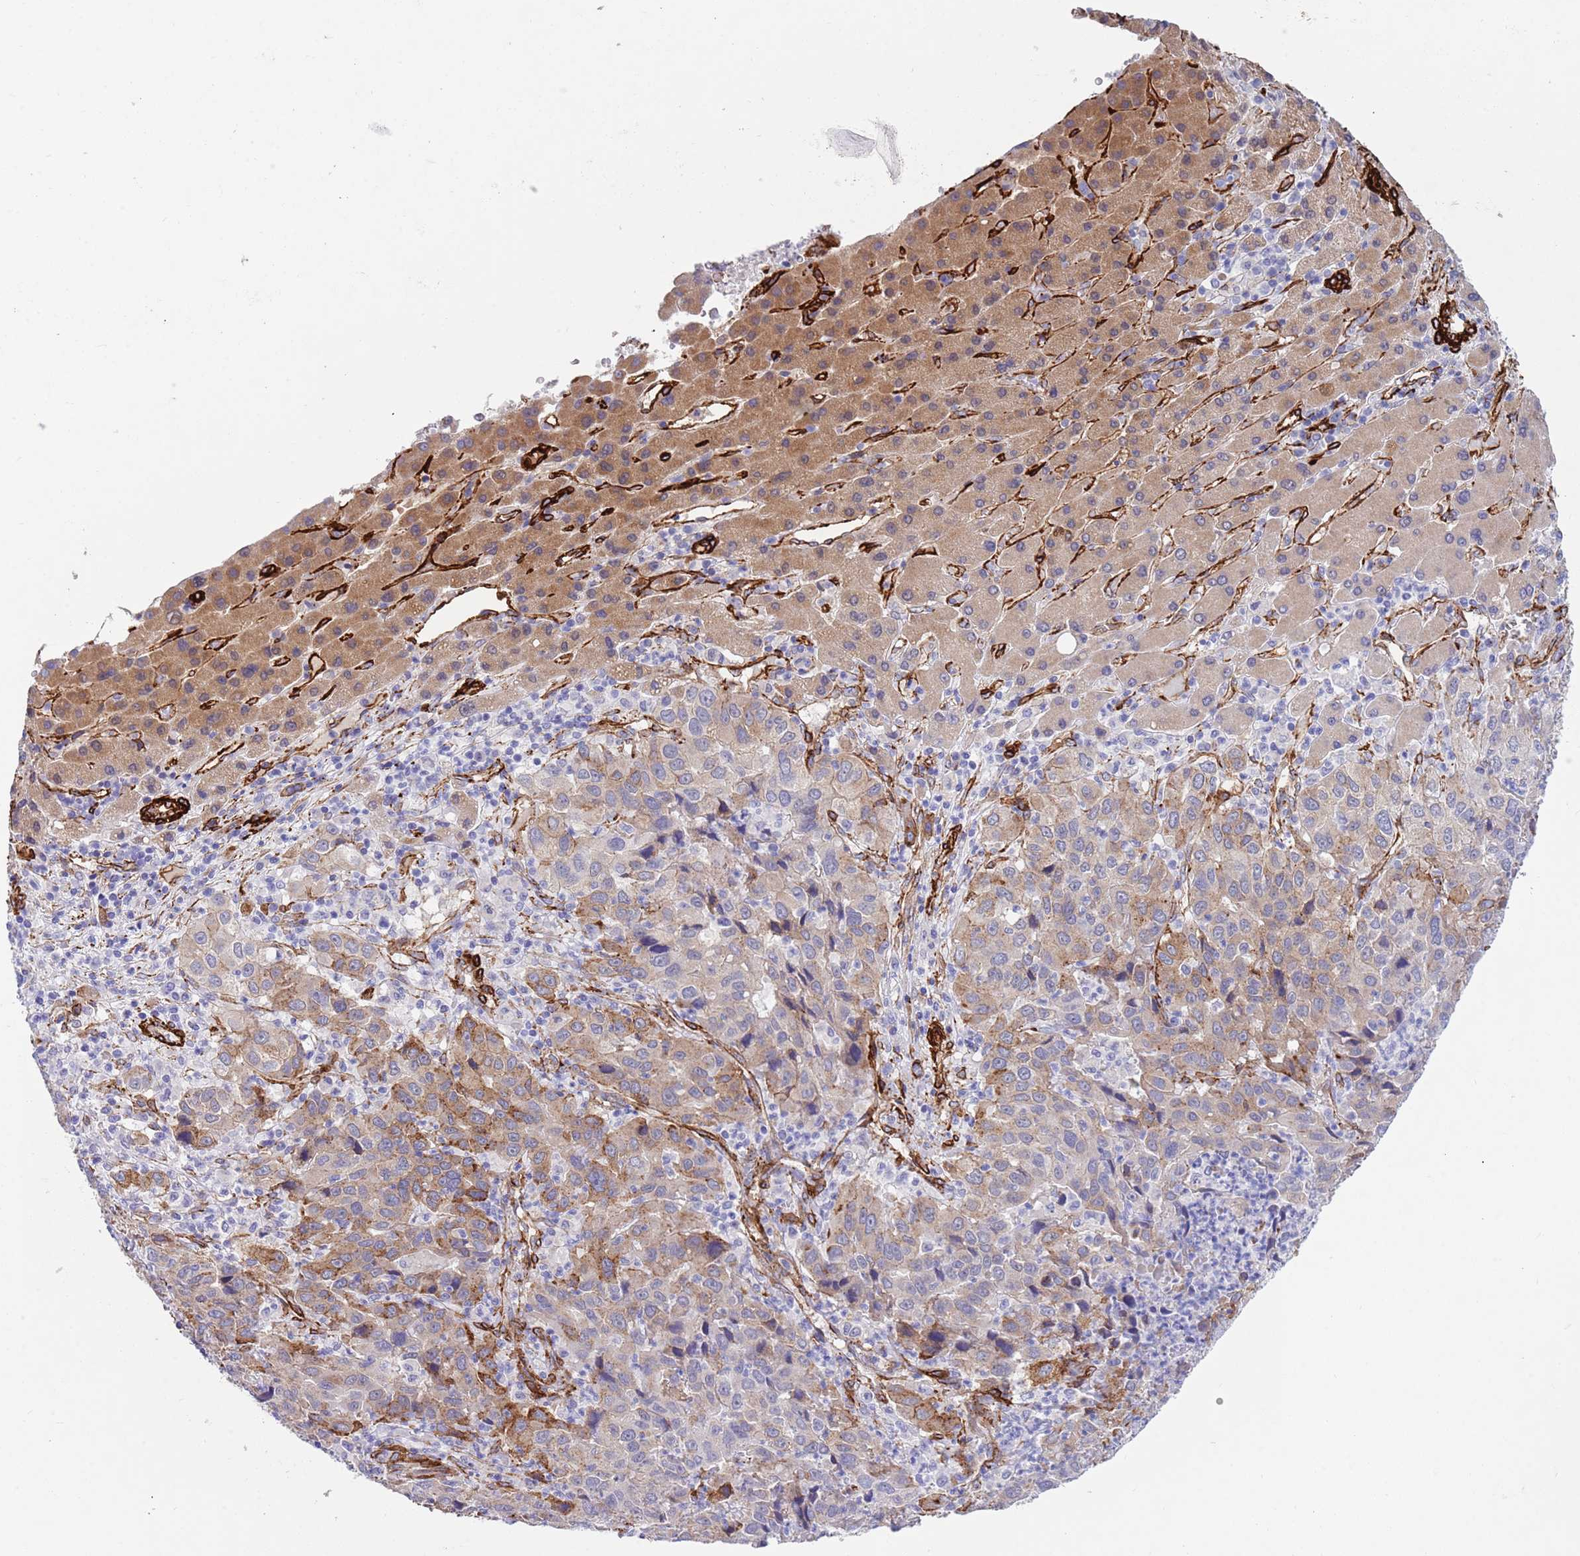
{"staining": {"intensity": "moderate", "quantity": "25%-75%", "location": "cytoplasmic/membranous"}, "tissue": "liver cancer", "cell_type": "Tumor cells", "image_type": "cancer", "snomed": [{"axis": "morphology", "description": "Carcinoma, Hepatocellular, NOS"}, {"axis": "topography", "description": "Liver"}], "caption": "DAB immunohistochemical staining of human liver cancer (hepatocellular carcinoma) displays moderate cytoplasmic/membranous protein expression in about 25%-75% of tumor cells. Immunohistochemistry (ihc) stains the protein of interest in brown and the nuclei are stained blue.", "gene": "CAV2", "patient": {"sex": "male", "age": 63}}